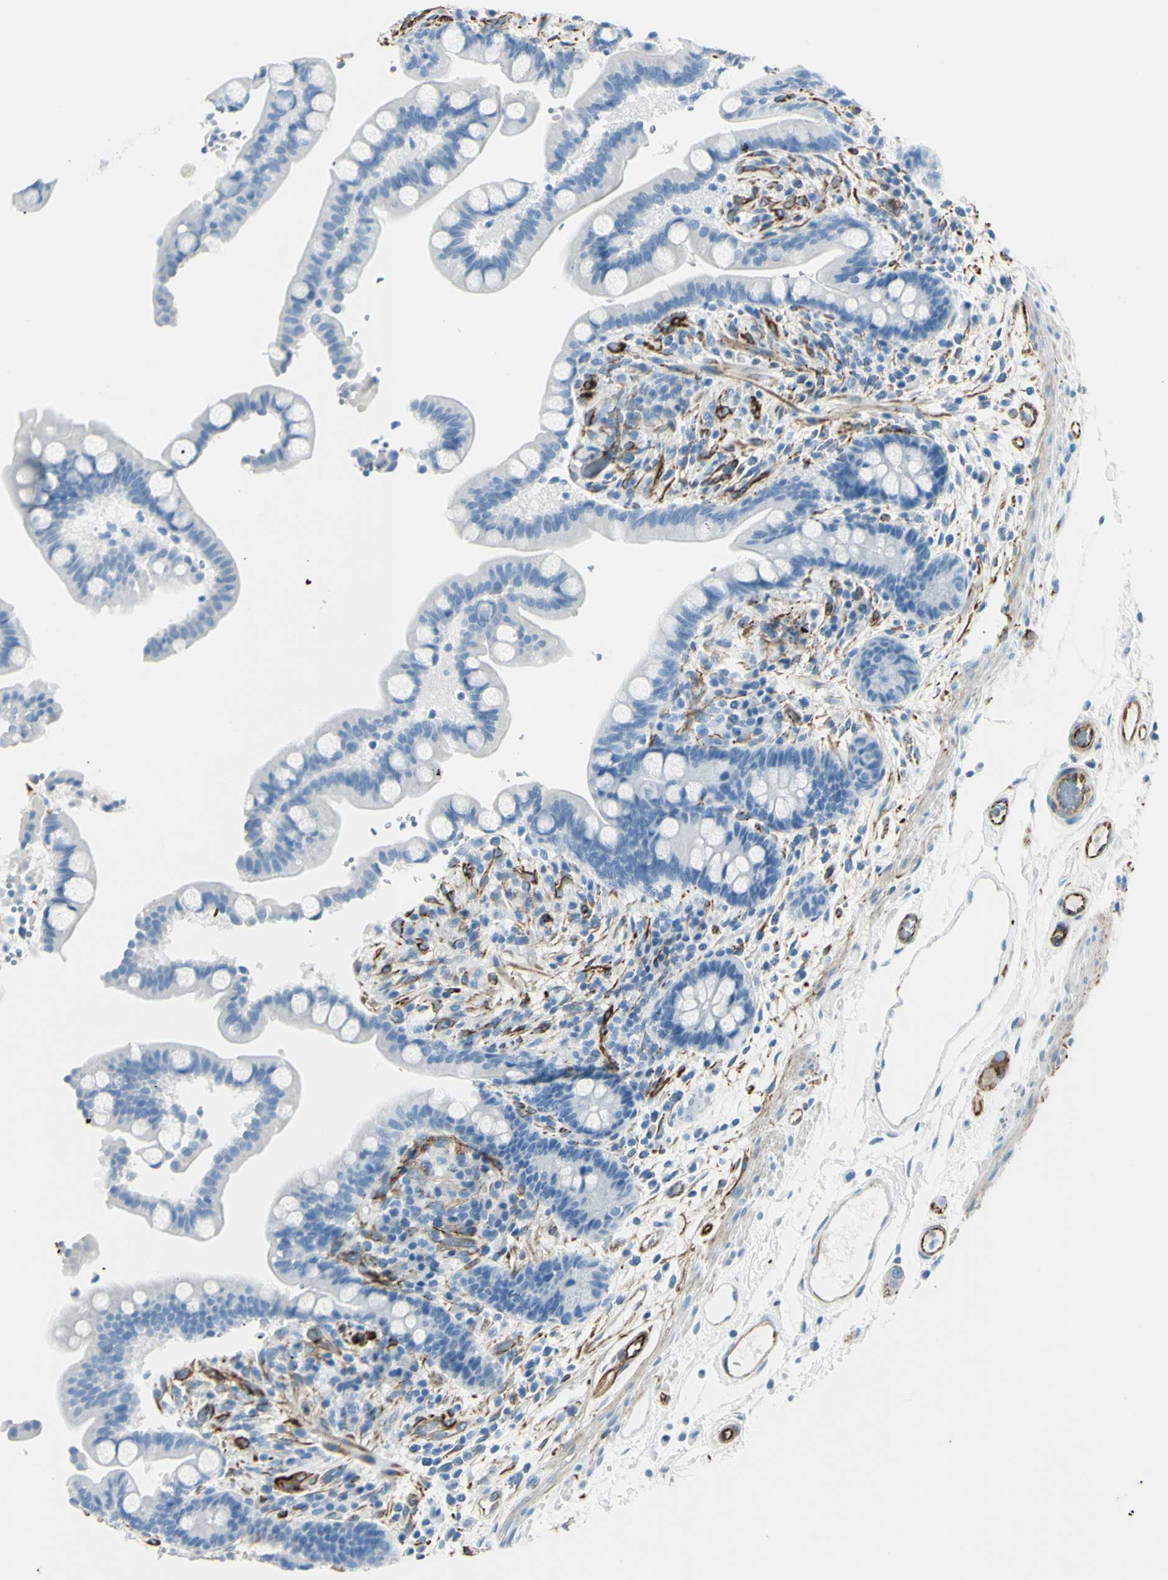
{"staining": {"intensity": "strong", "quantity": "25%-75%", "location": "cytoplasmic/membranous"}, "tissue": "colon", "cell_type": "Endothelial cells", "image_type": "normal", "snomed": [{"axis": "morphology", "description": "Normal tissue, NOS"}, {"axis": "topography", "description": "Colon"}], "caption": "A histopathology image of human colon stained for a protein shows strong cytoplasmic/membranous brown staining in endothelial cells. The protein of interest is stained brown, and the nuclei are stained in blue (DAB (3,3'-diaminobenzidine) IHC with brightfield microscopy, high magnification).", "gene": "PTH2R", "patient": {"sex": "male", "age": 73}}